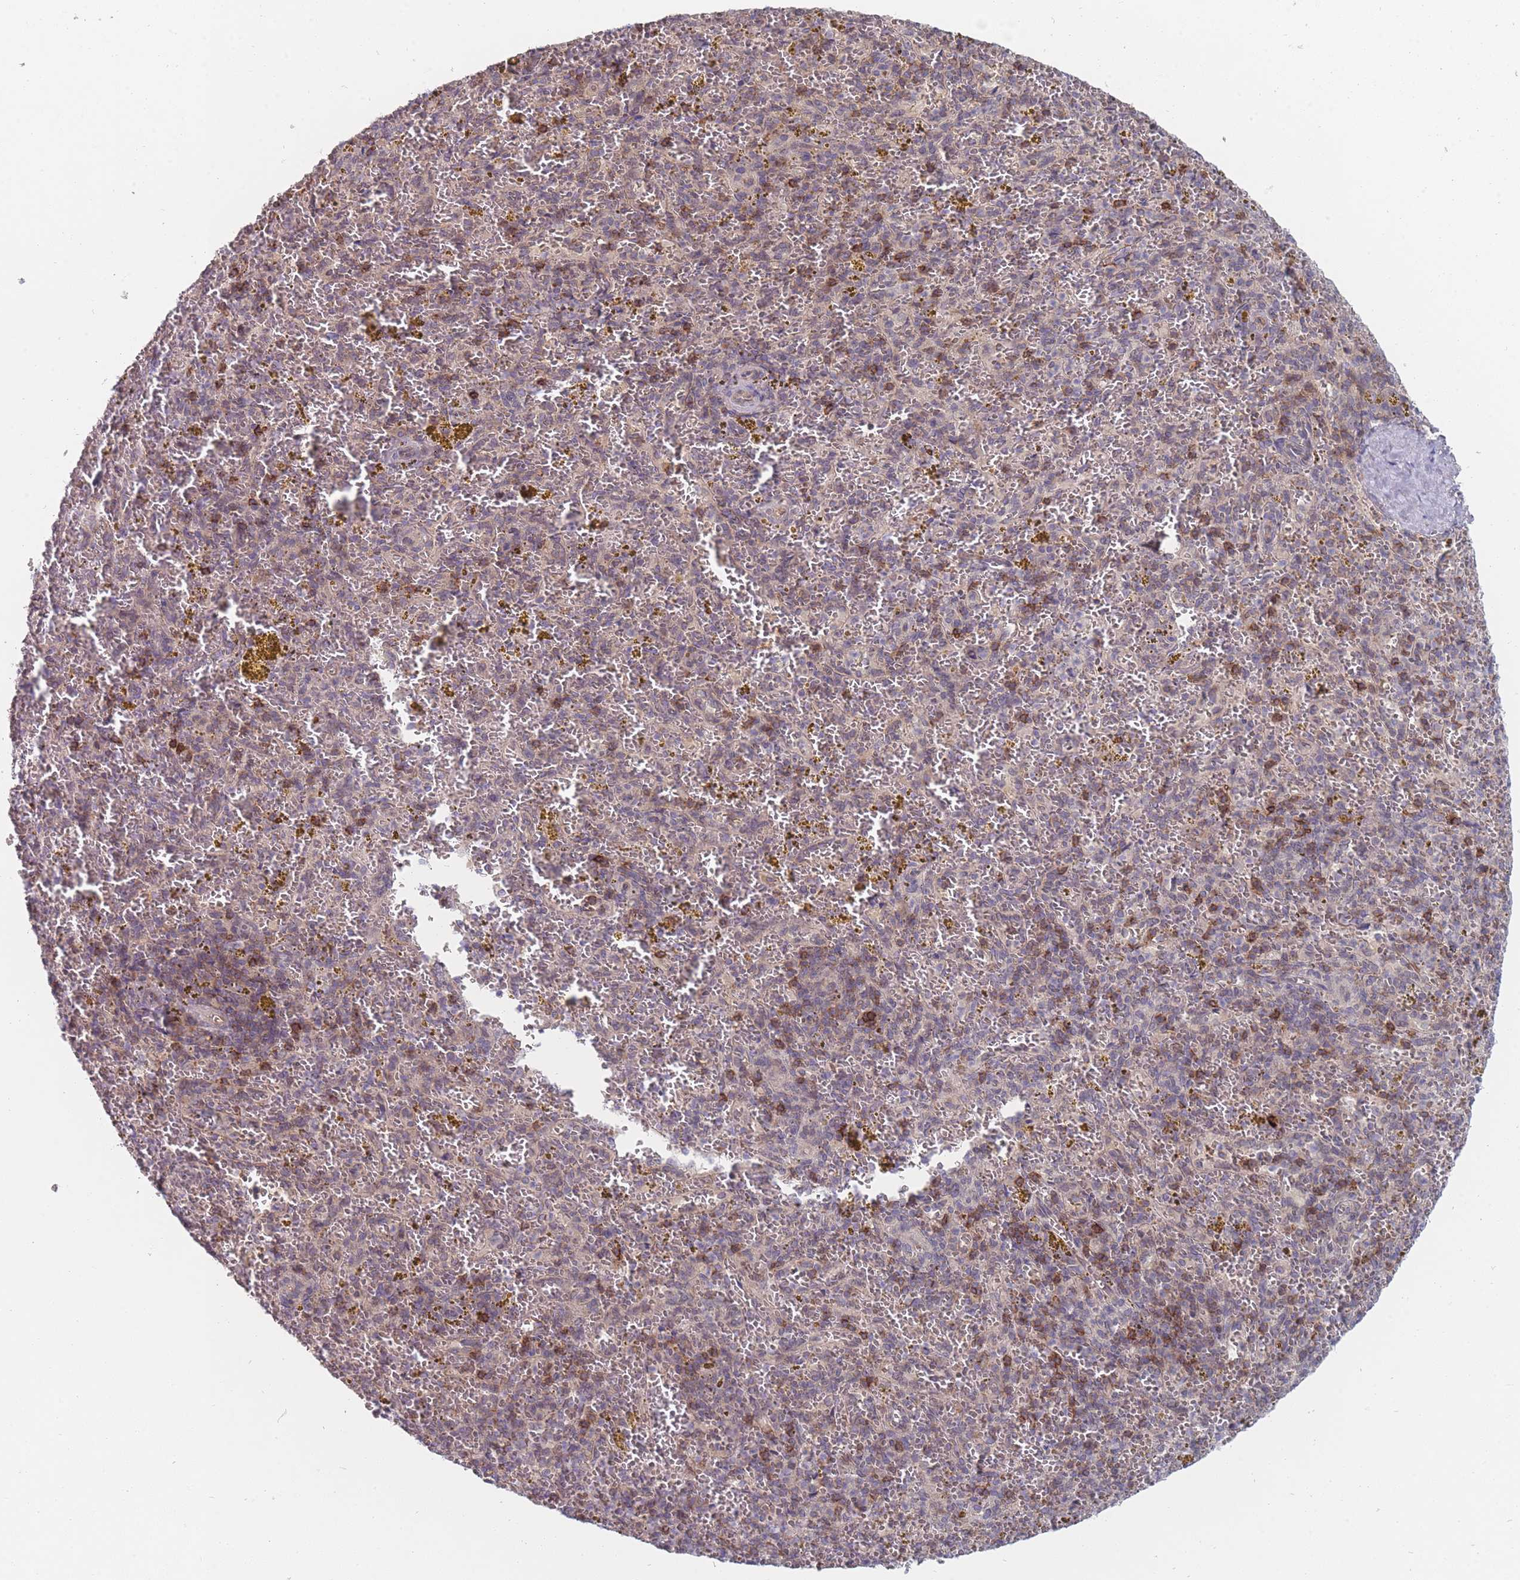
{"staining": {"intensity": "moderate", "quantity": "<25%", "location": "cytoplasmic/membranous"}, "tissue": "spleen", "cell_type": "Cells in red pulp", "image_type": "normal", "snomed": [{"axis": "morphology", "description": "Normal tissue, NOS"}, {"axis": "topography", "description": "Spleen"}], "caption": "High-power microscopy captured an immunohistochemistry photomicrograph of benign spleen, revealing moderate cytoplasmic/membranous positivity in approximately <25% of cells in red pulp.", "gene": "PCDH12", "patient": {"sex": "male", "age": 57}}